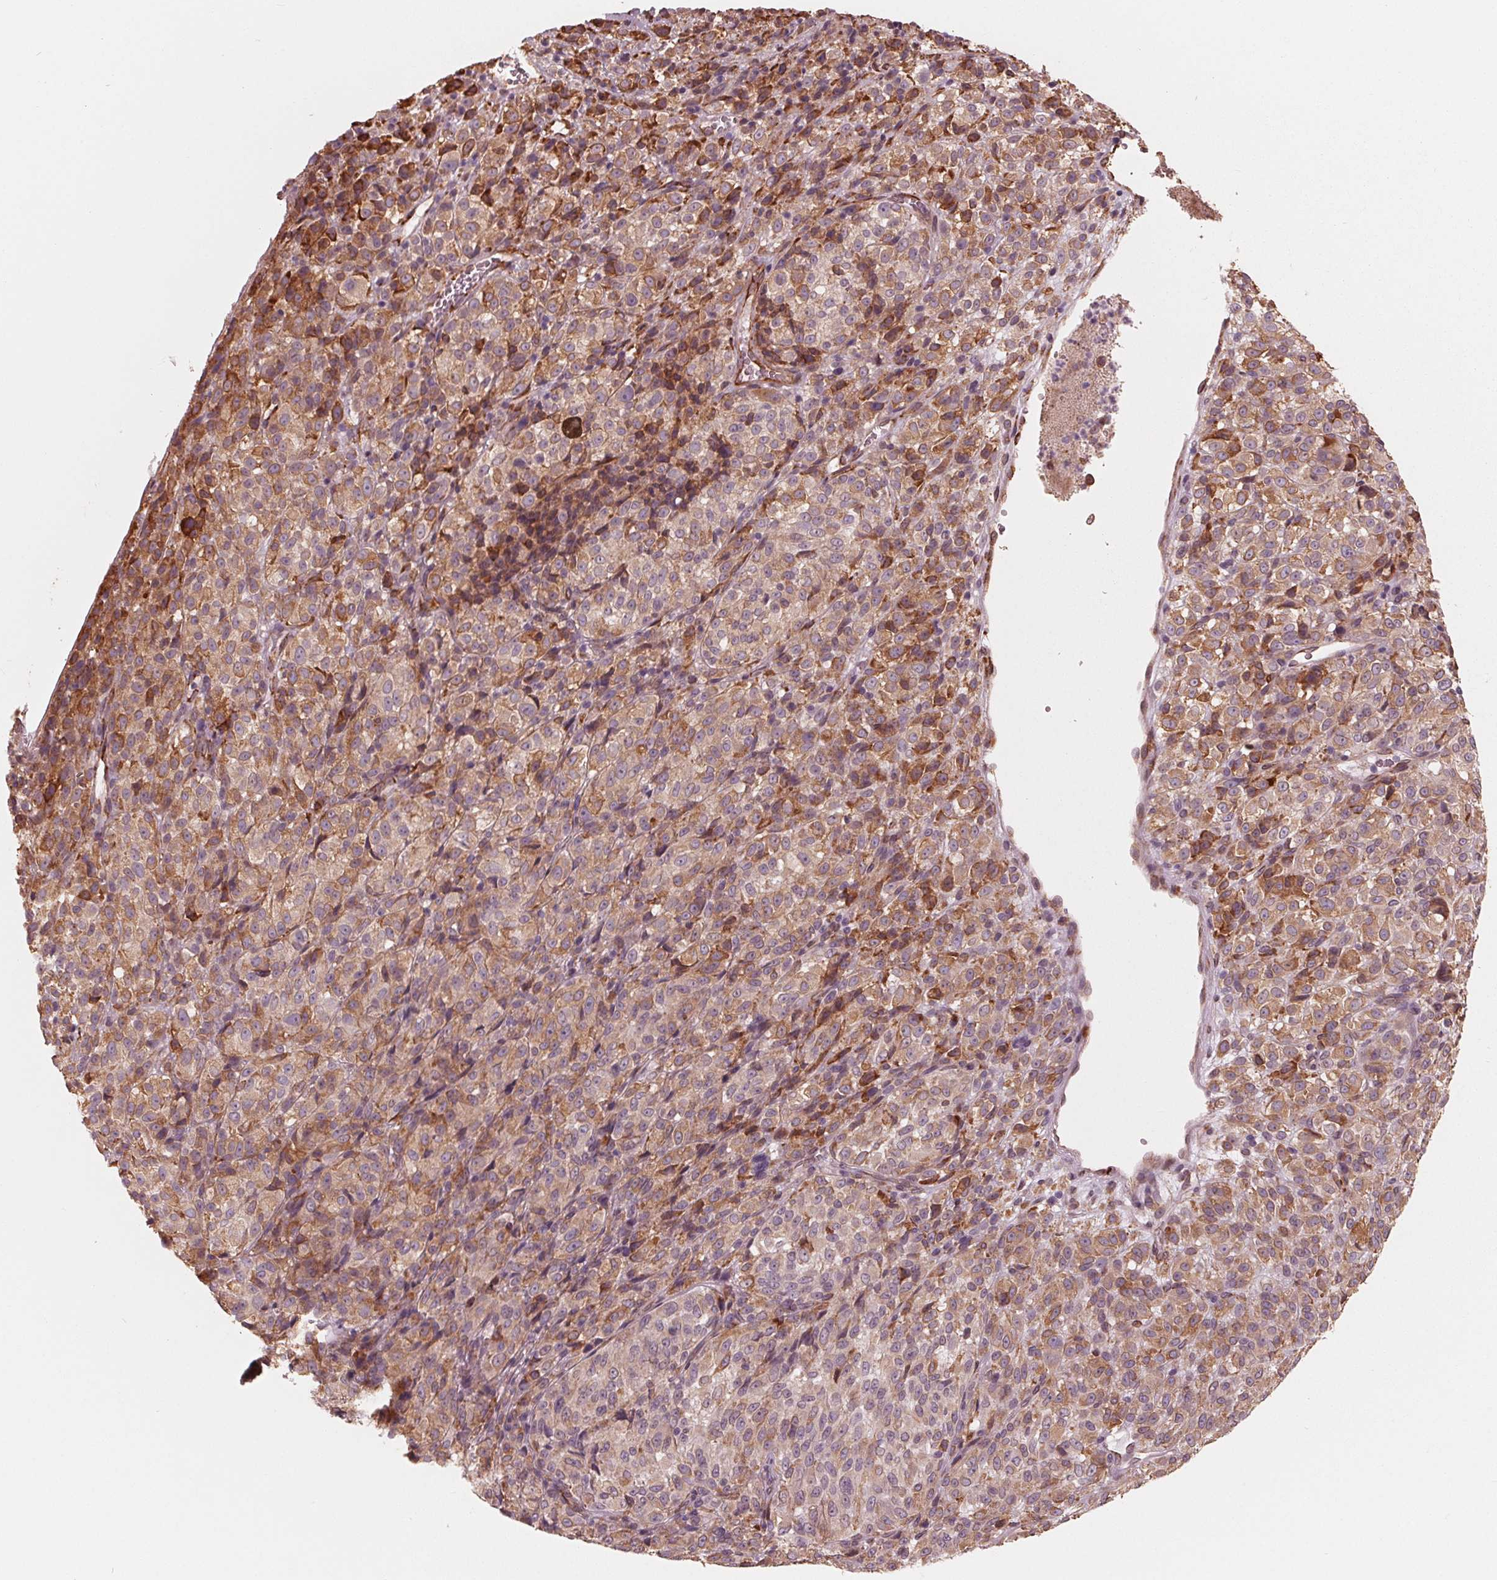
{"staining": {"intensity": "moderate", "quantity": "25%-75%", "location": "cytoplasmic/membranous"}, "tissue": "melanoma", "cell_type": "Tumor cells", "image_type": "cancer", "snomed": [{"axis": "morphology", "description": "Malignant melanoma, Metastatic site"}, {"axis": "topography", "description": "Brain"}], "caption": "A photomicrograph showing moderate cytoplasmic/membranous expression in approximately 25%-75% of tumor cells in melanoma, as visualized by brown immunohistochemical staining.", "gene": "IKBIP", "patient": {"sex": "female", "age": 56}}